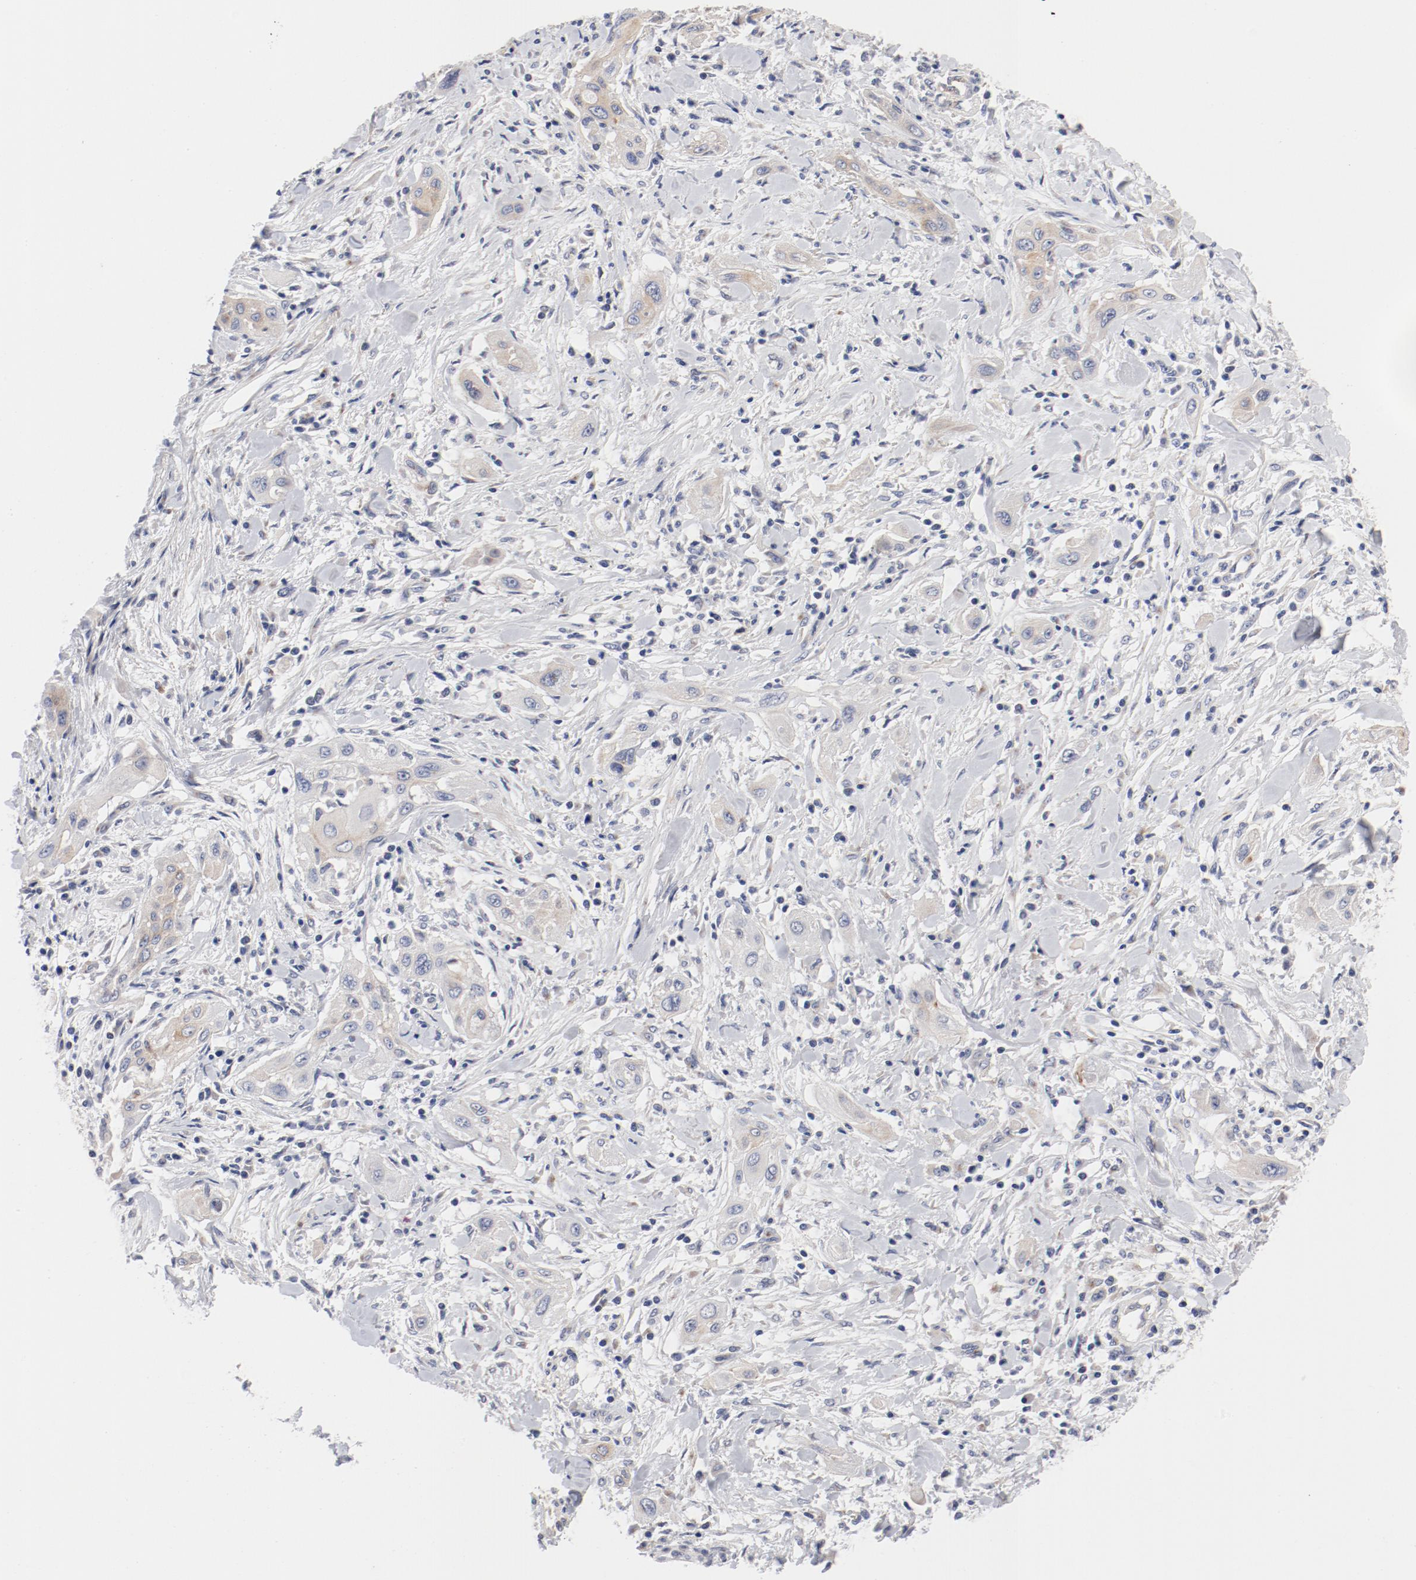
{"staining": {"intensity": "weak", "quantity": "<25%", "location": "cytoplasmic/membranous"}, "tissue": "lung cancer", "cell_type": "Tumor cells", "image_type": "cancer", "snomed": [{"axis": "morphology", "description": "Squamous cell carcinoma, NOS"}, {"axis": "topography", "description": "Lung"}], "caption": "Immunohistochemistry micrograph of neoplastic tissue: human lung cancer (squamous cell carcinoma) stained with DAB (3,3'-diaminobenzidine) displays no significant protein positivity in tumor cells.", "gene": "GPR143", "patient": {"sex": "female", "age": 47}}